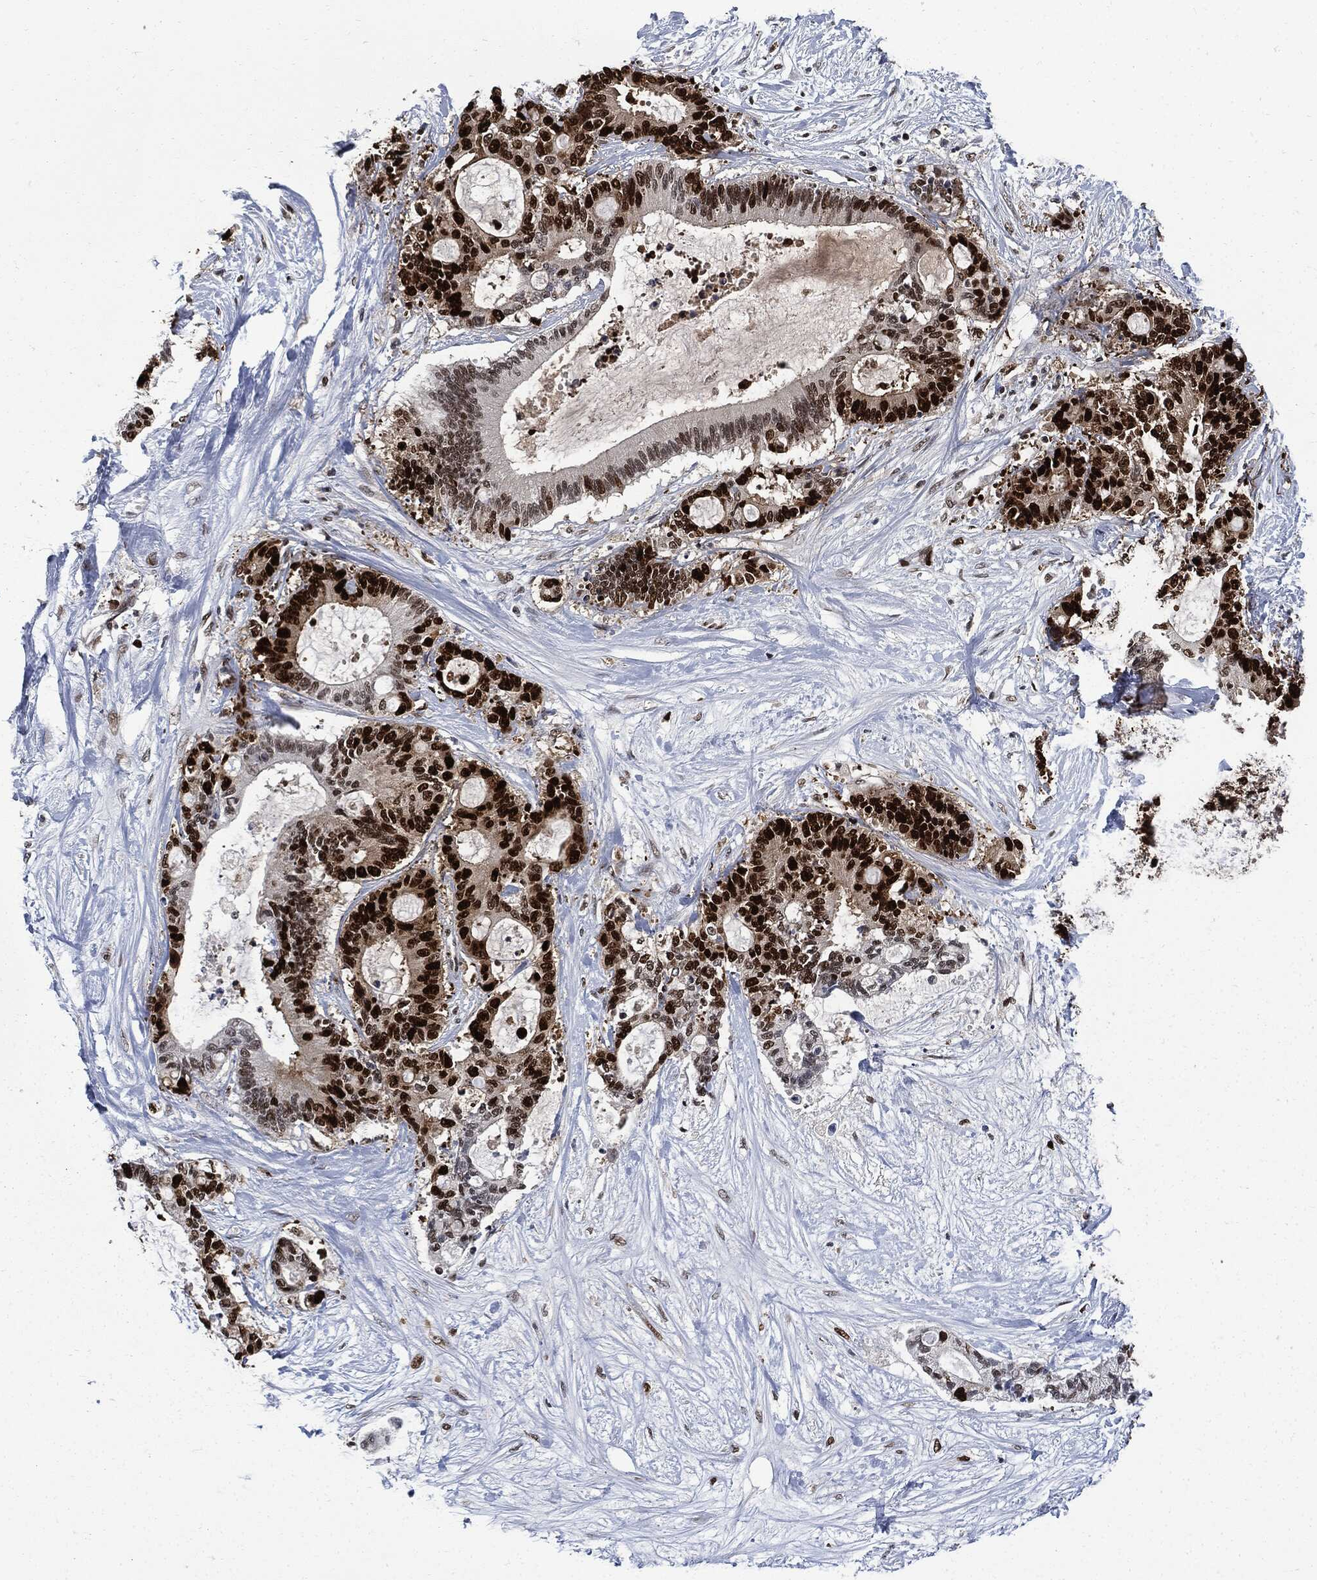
{"staining": {"intensity": "strong", "quantity": ">75%", "location": "nuclear"}, "tissue": "liver cancer", "cell_type": "Tumor cells", "image_type": "cancer", "snomed": [{"axis": "morphology", "description": "Cholangiocarcinoma"}, {"axis": "topography", "description": "Liver"}], "caption": "Tumor cells show high levels of strong nuclear expression in about >75% of cells in liver cancer (cholangiocarcinoma).", "gene": "PCNA", "patient": {"sex": "female", "age": 73}}